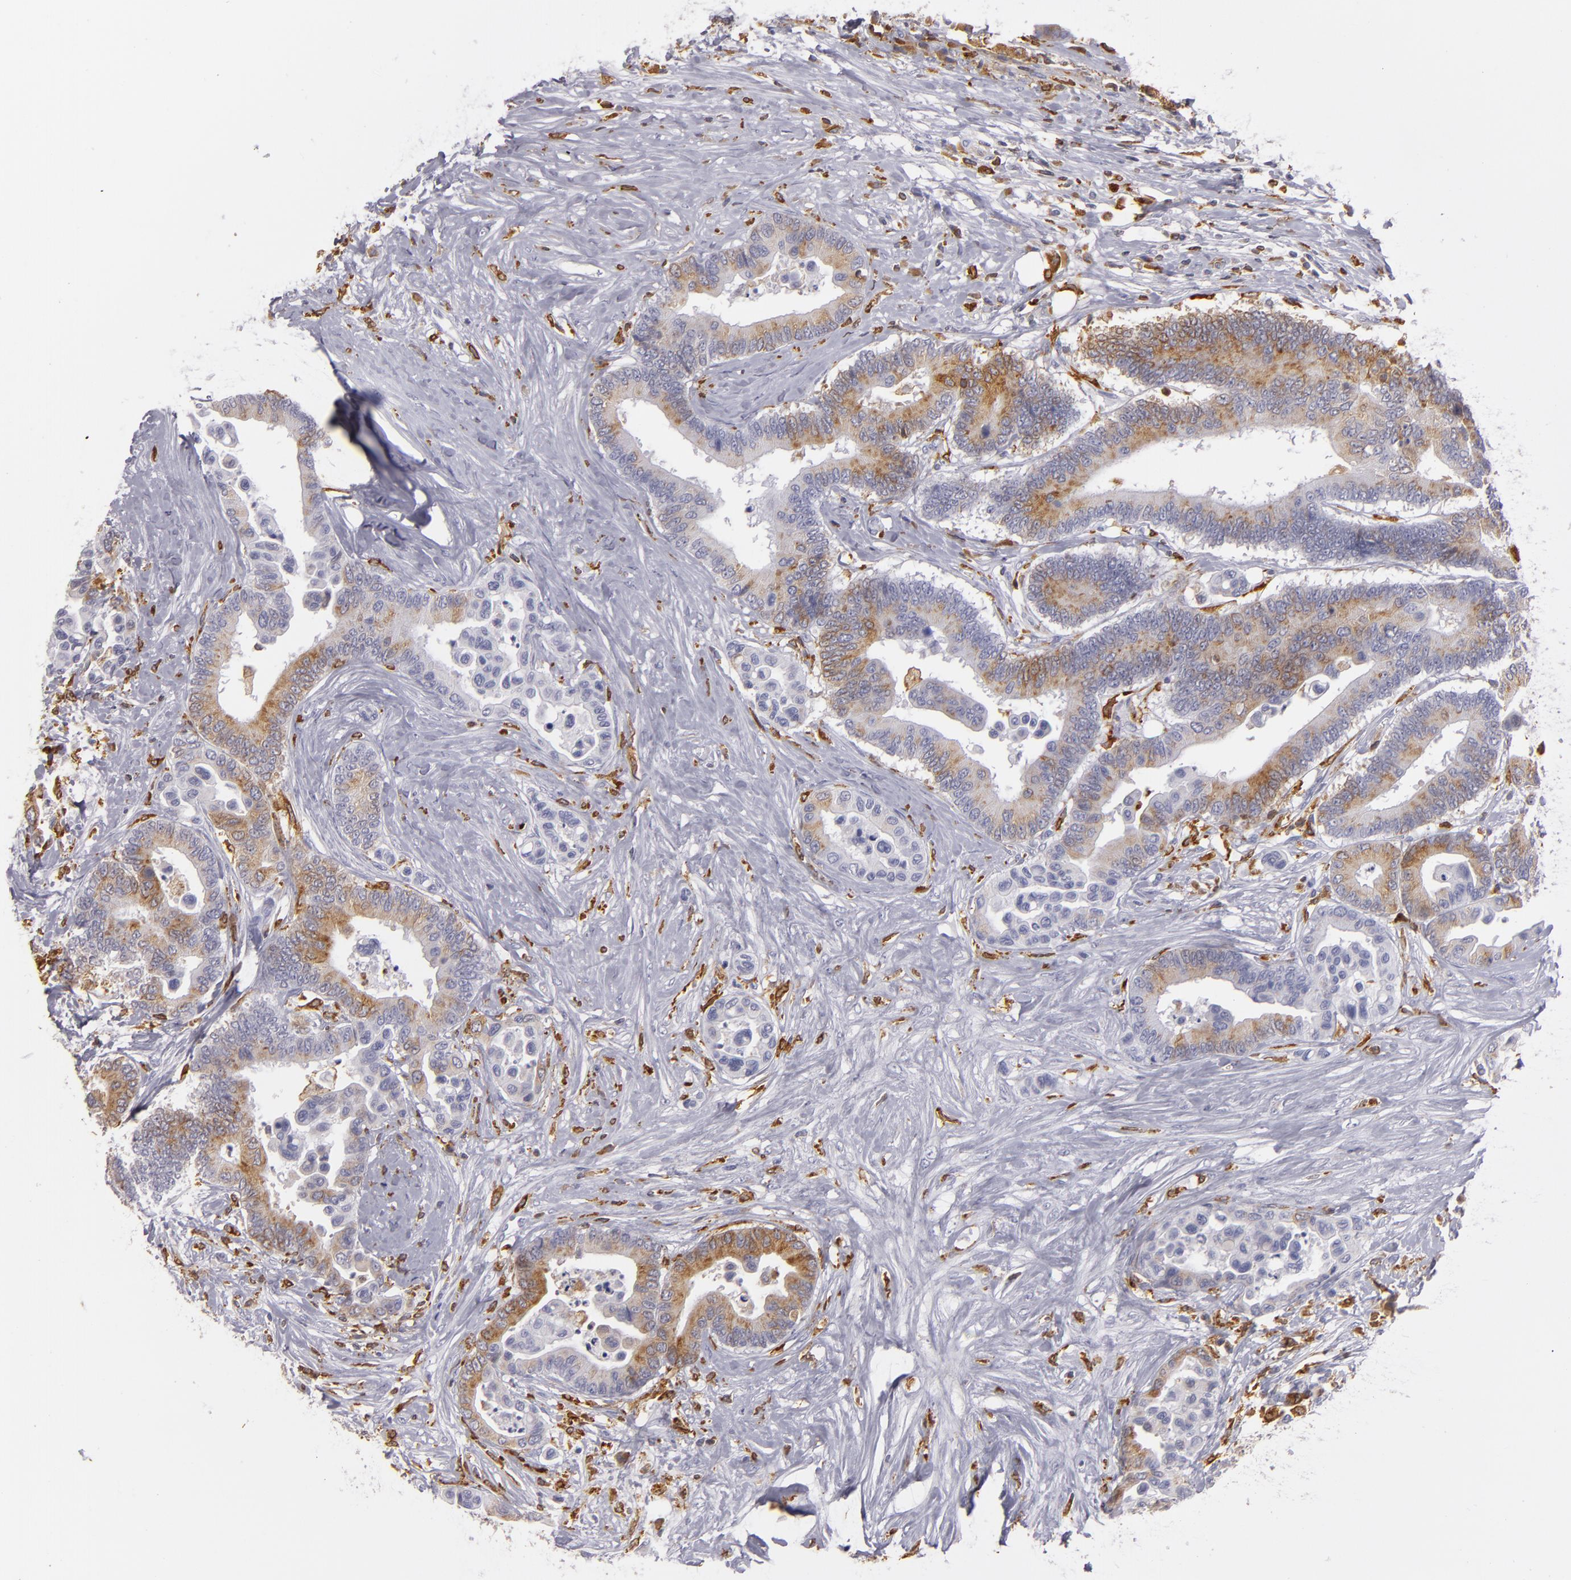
{"staining": {"intensity": "moderate", "quantity": "25%-75%", "location": "cytoplasmic/membranous"}, "tissue": "colorectal cancer", "cell_type": "Tumor cells", "image_type": "cancer", "snomed": [{"axis": "morphology", "description": "Adenocarcinoma, NOS"}, {"axis": "topography", "description": "Colon"}], "caption": "Approximately 25%-75% of tumor cells in colorectal adenocarcinoma reveal moderate cytoplasmic/membranous protein positivity as visualized by brown immunohistochemical staining.", "gene": "CD74", "patient": {"sex": "male", "age": 82}}